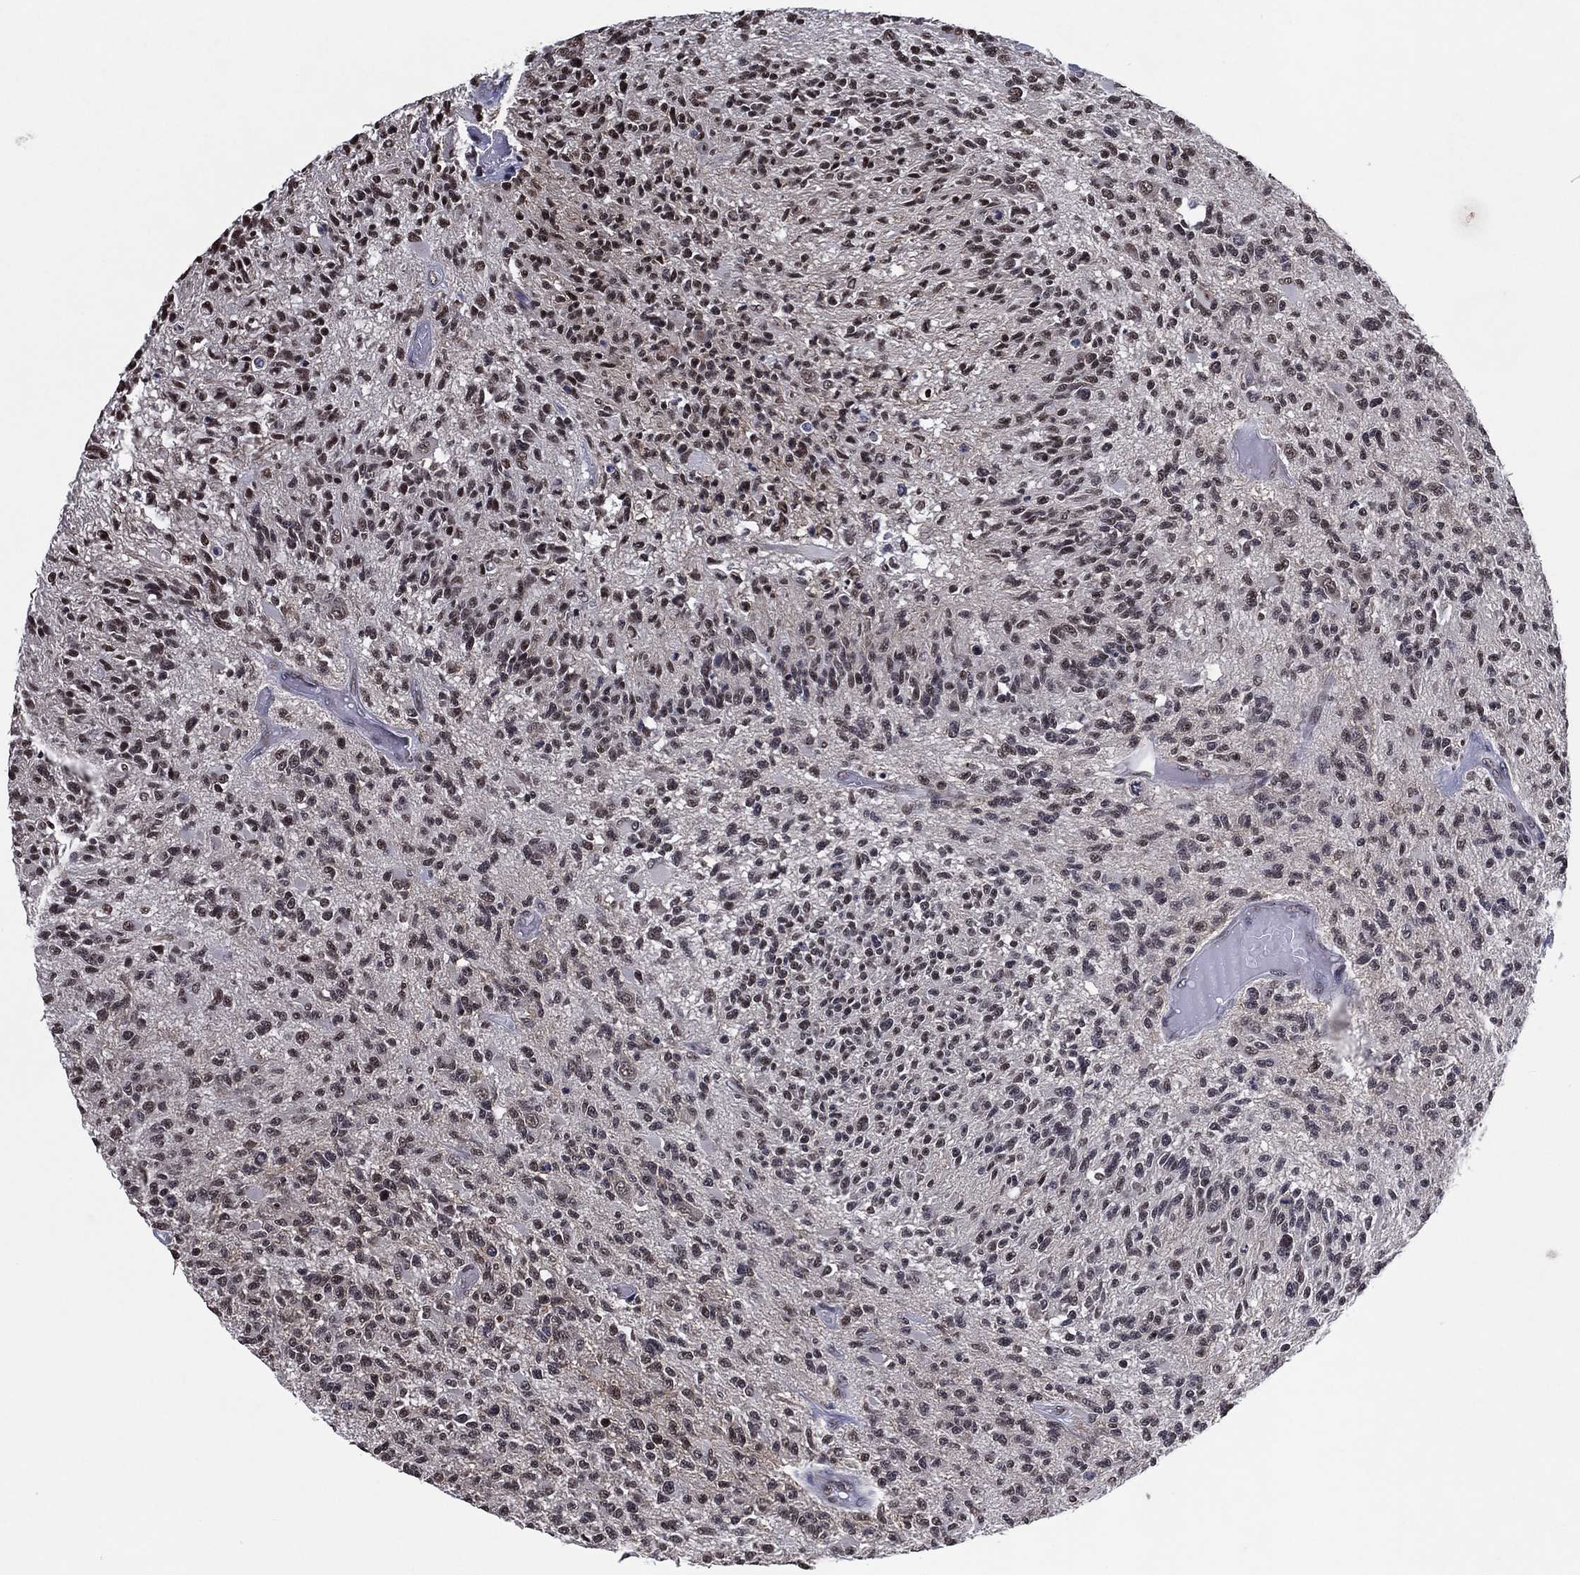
{"staining": {"intensity": "moderate", "quantity": "25%-75%", "location": "nuclear"}, "tissue": "glioma", "cell_type": "Tumor cells", "image_type": "cancer", "snomed": [{"axis": "morphology", "description": "Glioma, malignant, High grade"}, {"axis": "topography", "description": "Brain"}], "caption": "Glioma stained with DAB IHC displays medium levels of moderate nuclear staining in about 25%-75% of tumor cells.", "gene": "ZBTB42", "patient": {"sex": "female", "age": 63}}